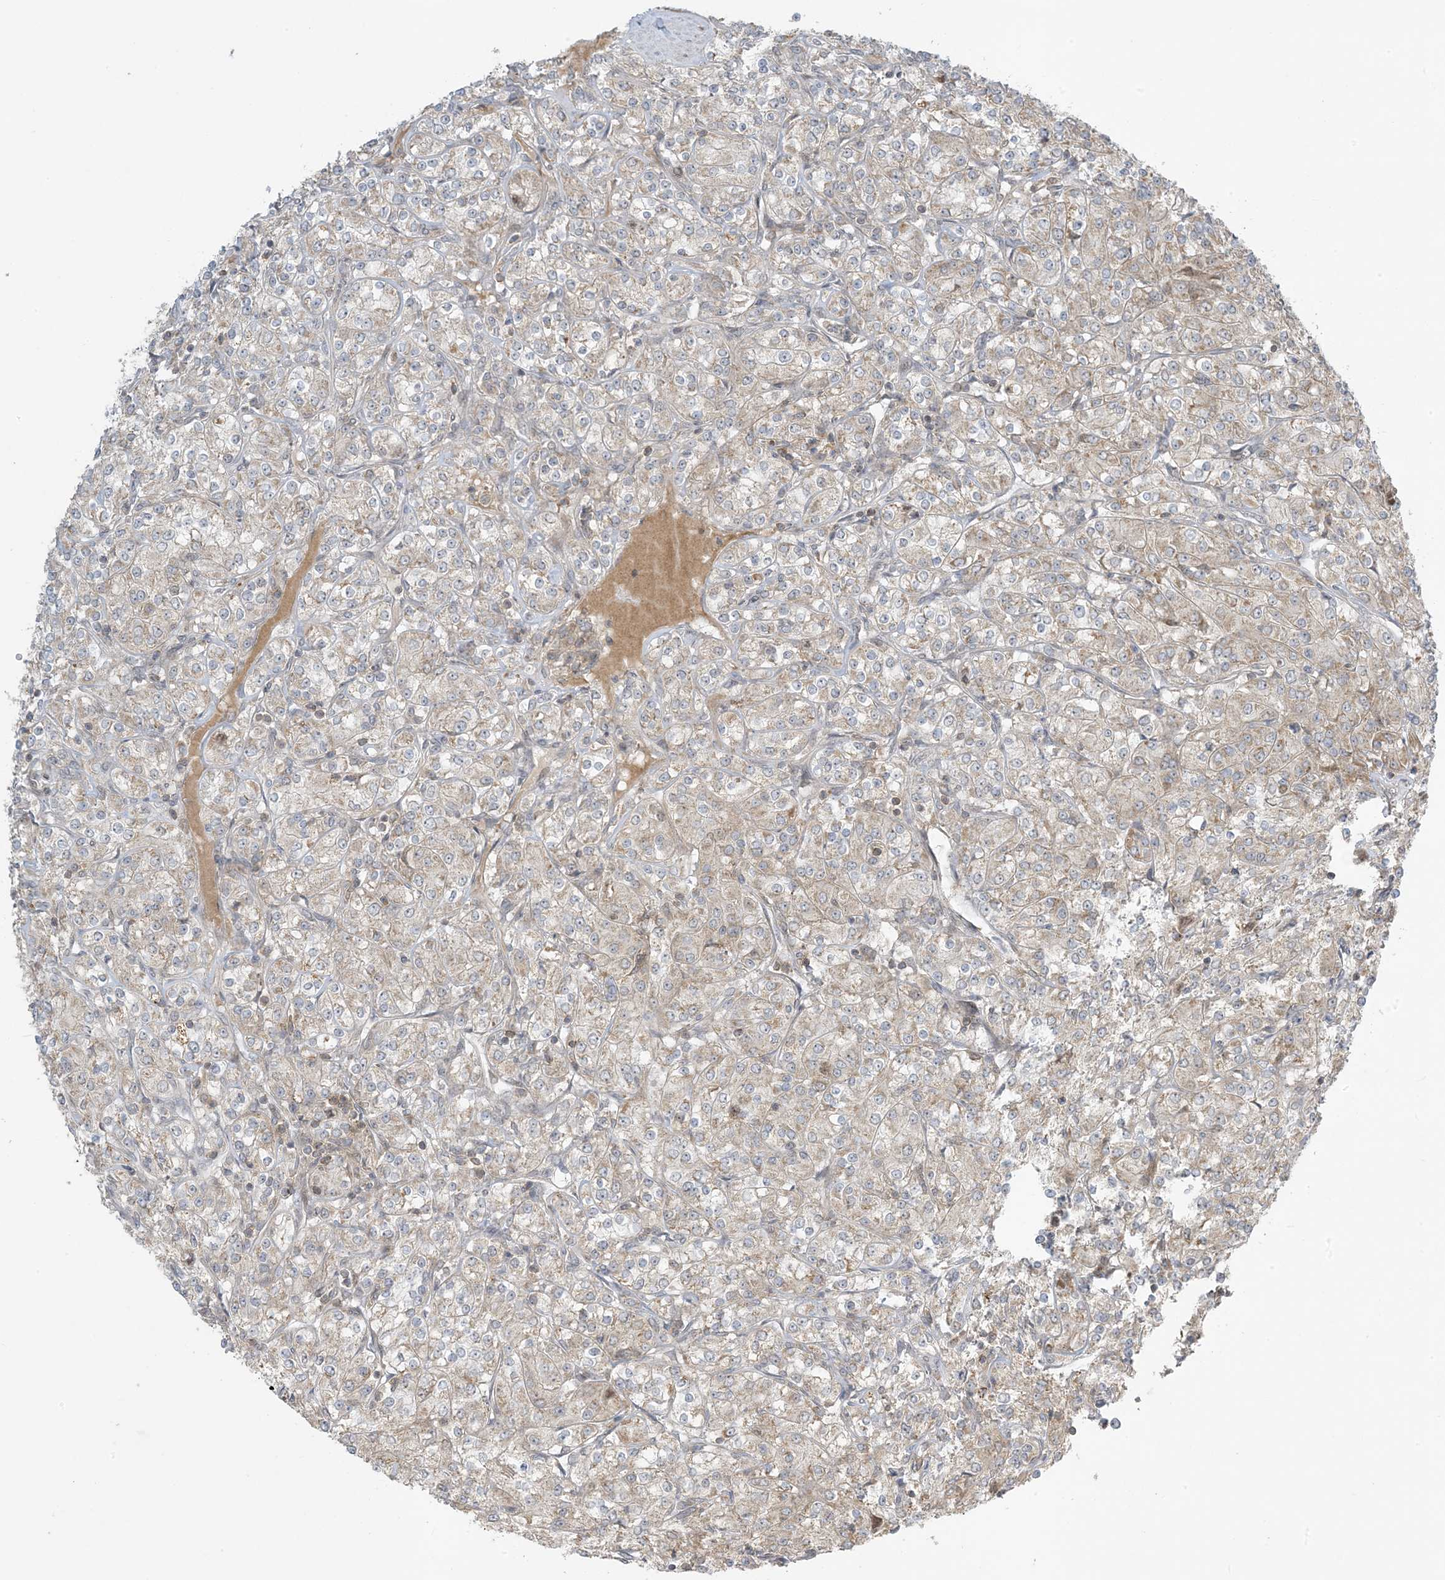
{"staining": {"intensity": "weak", "quantity": "25%-75%", "location": "cytoplasmic/membranous"}, "tissue": "renal cancer", "cell_type": "Tumor cells", "image_type": "cancer", "snomed": [{"axis": "morphology", "description": "Adenocarcinoma, NOS"}, {"axis": "topography", "description": "Kidney"}], "caption": "The immunohistochemical stain labels weak cytoplasmic/membranous positivity in tumor cells of renal adenocarcinoma tissue.", "gene": "PHLDB2", "patient": {"sex": "male", "age": 77}}